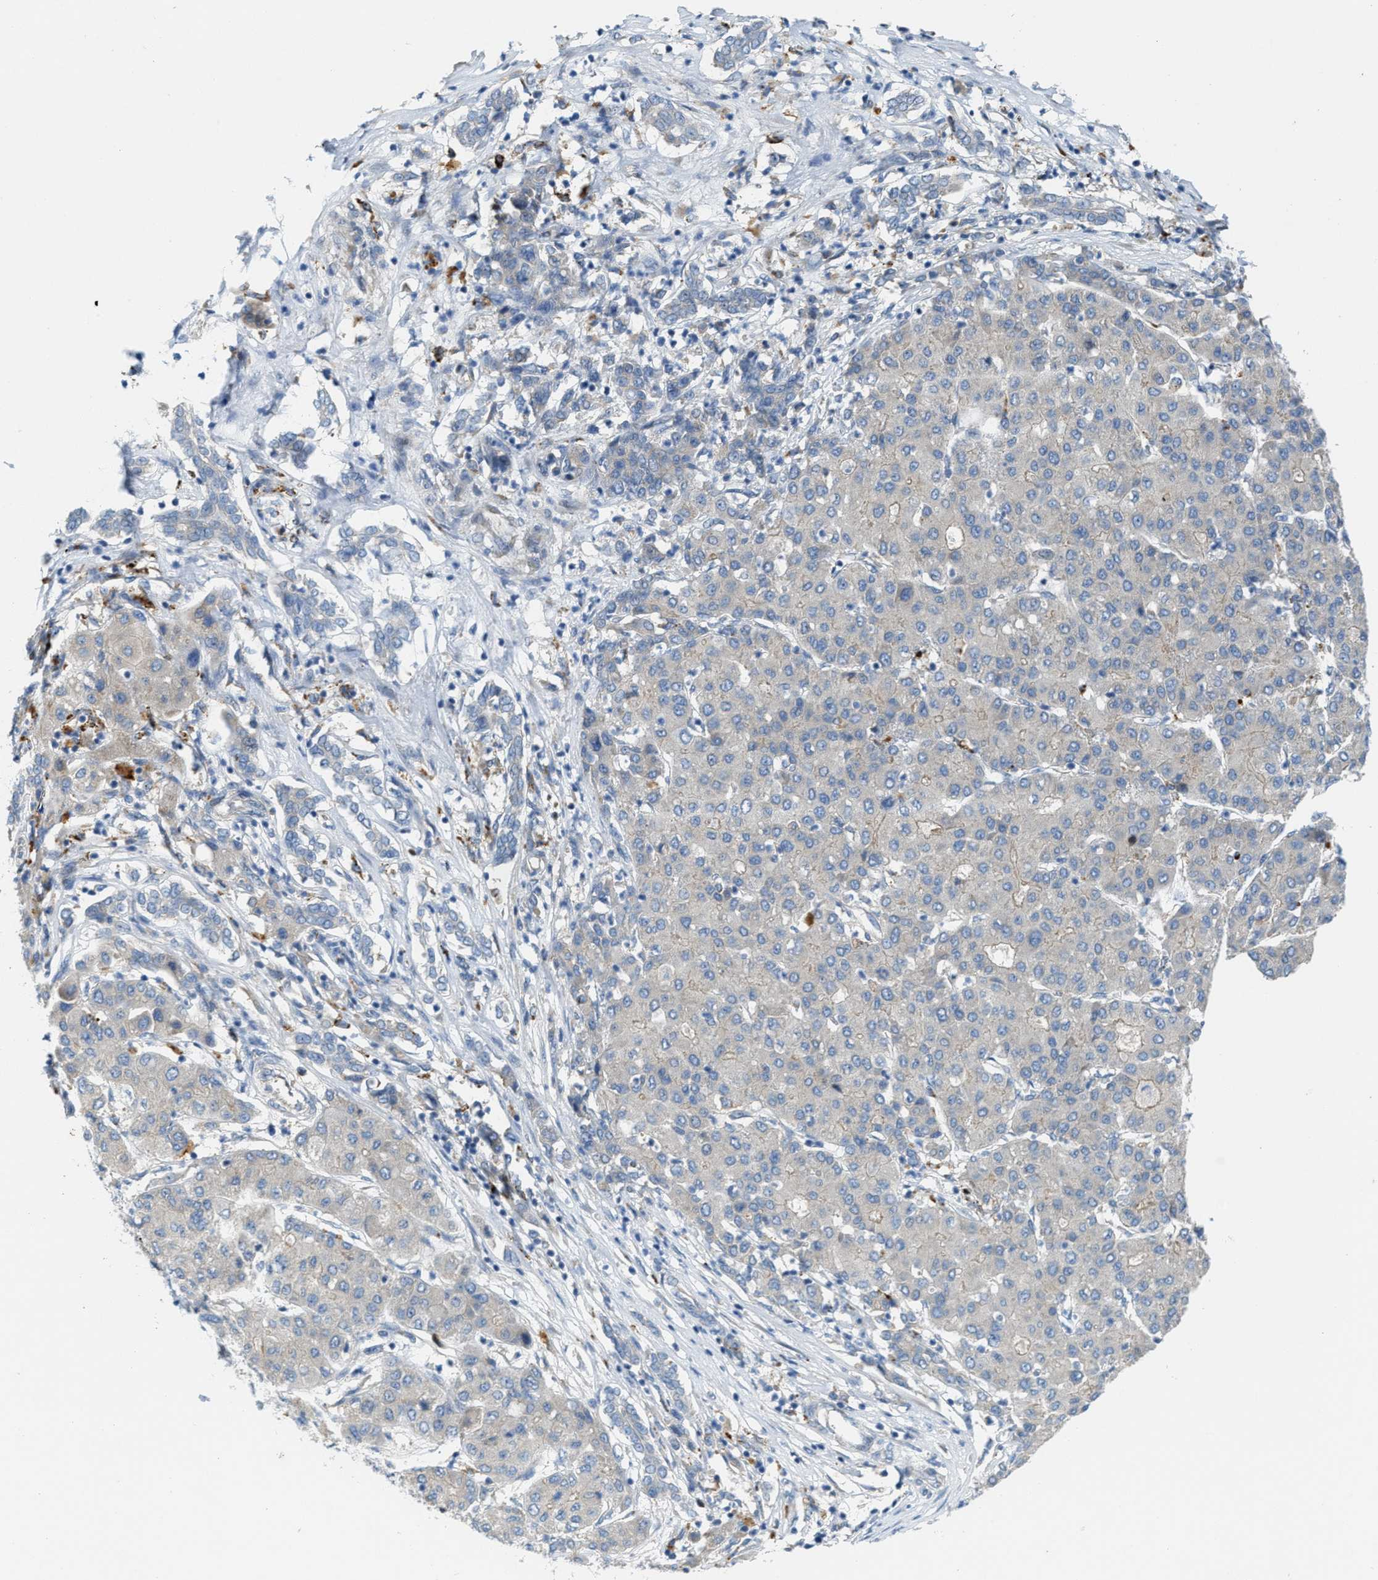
{"staining": {"intensity": "negative", "quantity": "none", "location": "none"}, "tissue": "liver cancer", "cell_type": "Tumor cells", "image_type": "cancer", "snomed": [{"axis": "morphology", "description": "Carcinoma, Hepatocellular, NOS"}, {"axis": "topography", "description": "Liver"}], "caption": "This is a image of immunohistochemistry staining of liver cancer (hepatocellular carcinoma), which shows no positivity in tumor cells. Brightfield microscopy of immunohistochemistry (IHC) stained with DAB (3,3'-diaminobenzidine) (brown) and hematoxylin (blue), captured at high magnification.", "gene": "KLHDC10", "patient": {"sex": "male", "age": 65}}